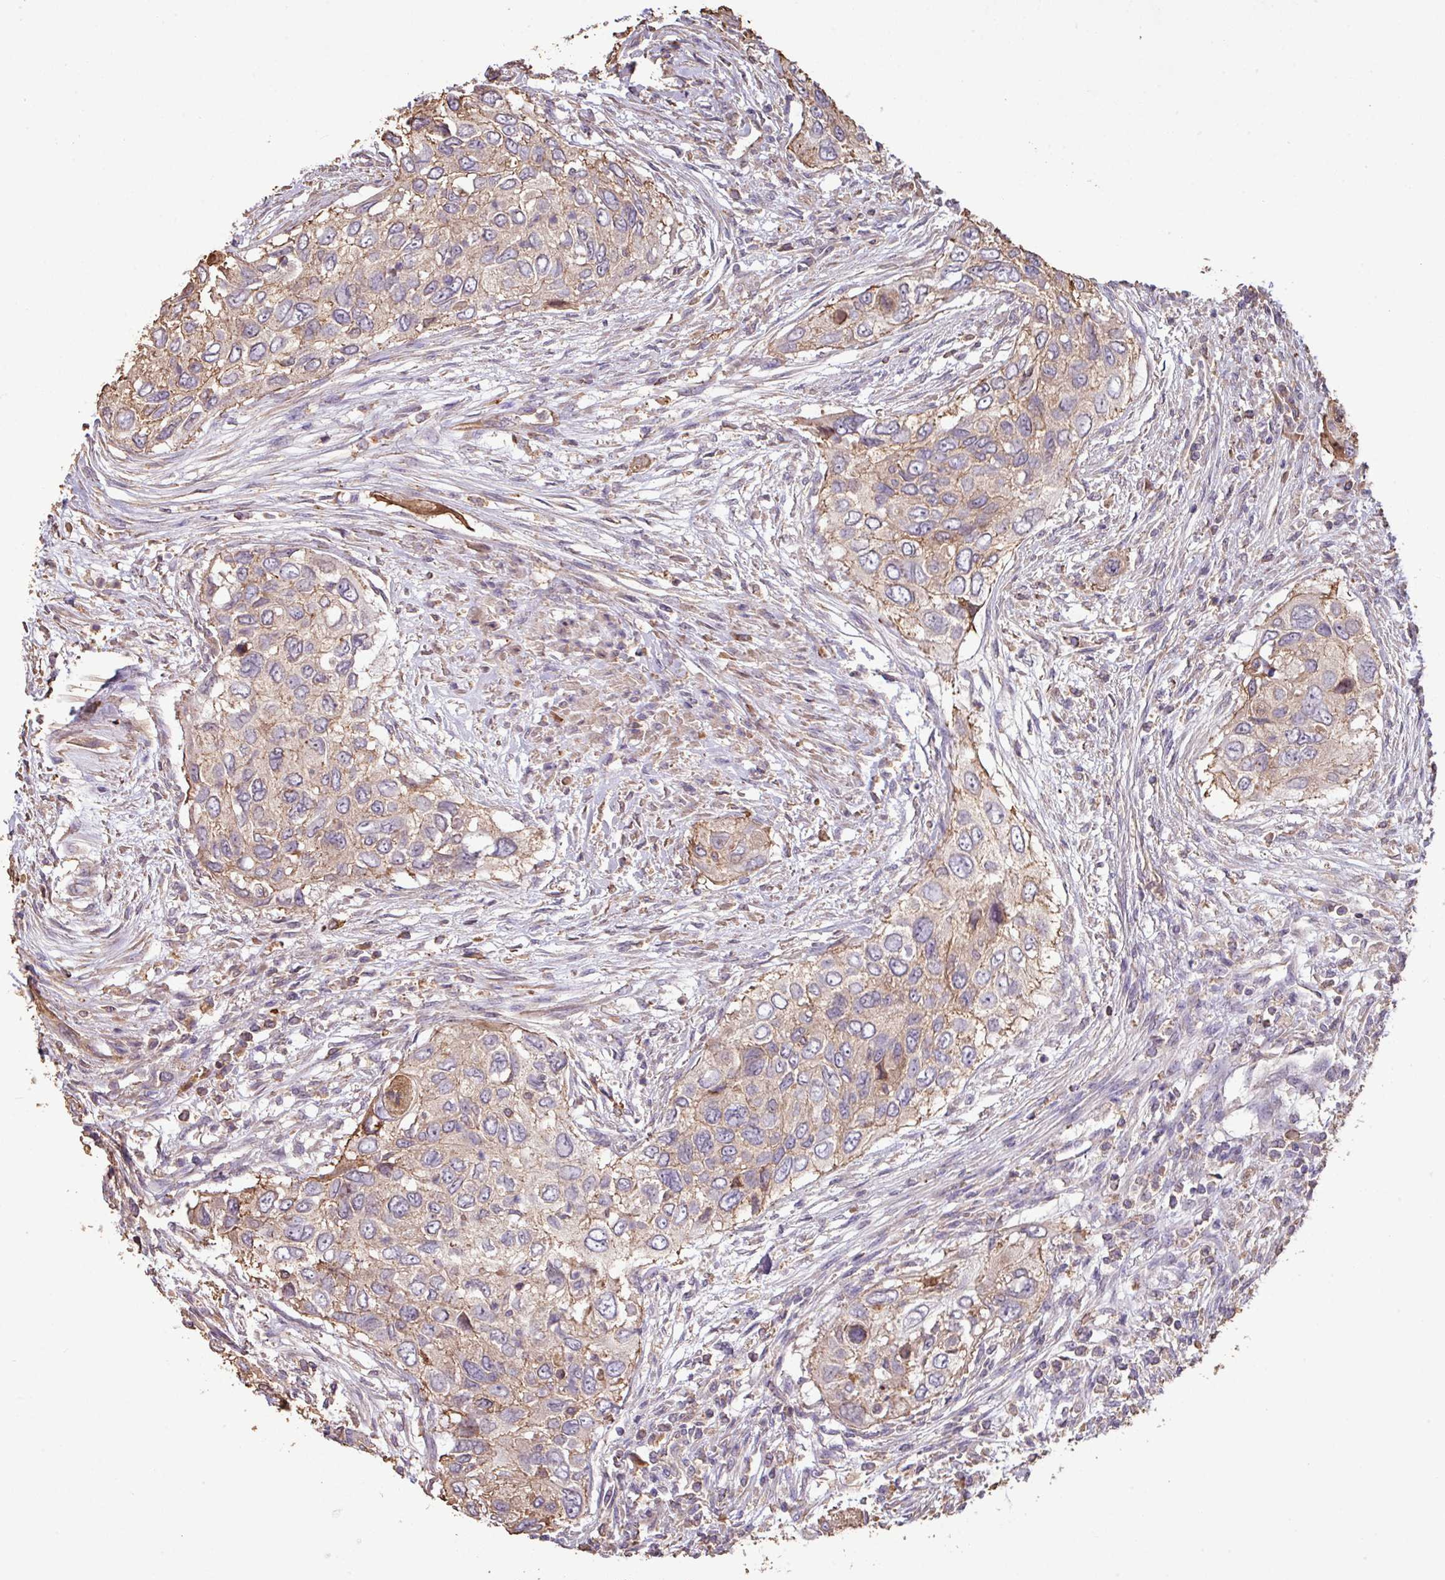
{"staining": {"intensity": "weak", "quantity": "25%-75%", "location": "cytoplasmic/membranous"}, "tissue": "urothelial cancer", "cell_type": "Tumor cells", "image_type": "cancer", "snomed": [{"axis": "morphology", "description": "Urothelial carcinoma, High grade"}, {"axis": "topography", "description": "Urinary bladder"}], "caption": "Immunohistochemical staining of urothelial cancer reveals weak cytoplasmic/membranous protein staining in approximately 25%-75% of tumor cells. (Brightfield microscopy of DAB IHC at high magnification).", "gene": "CAMK2B", "patient": {"sex": "female", "age": 60}}